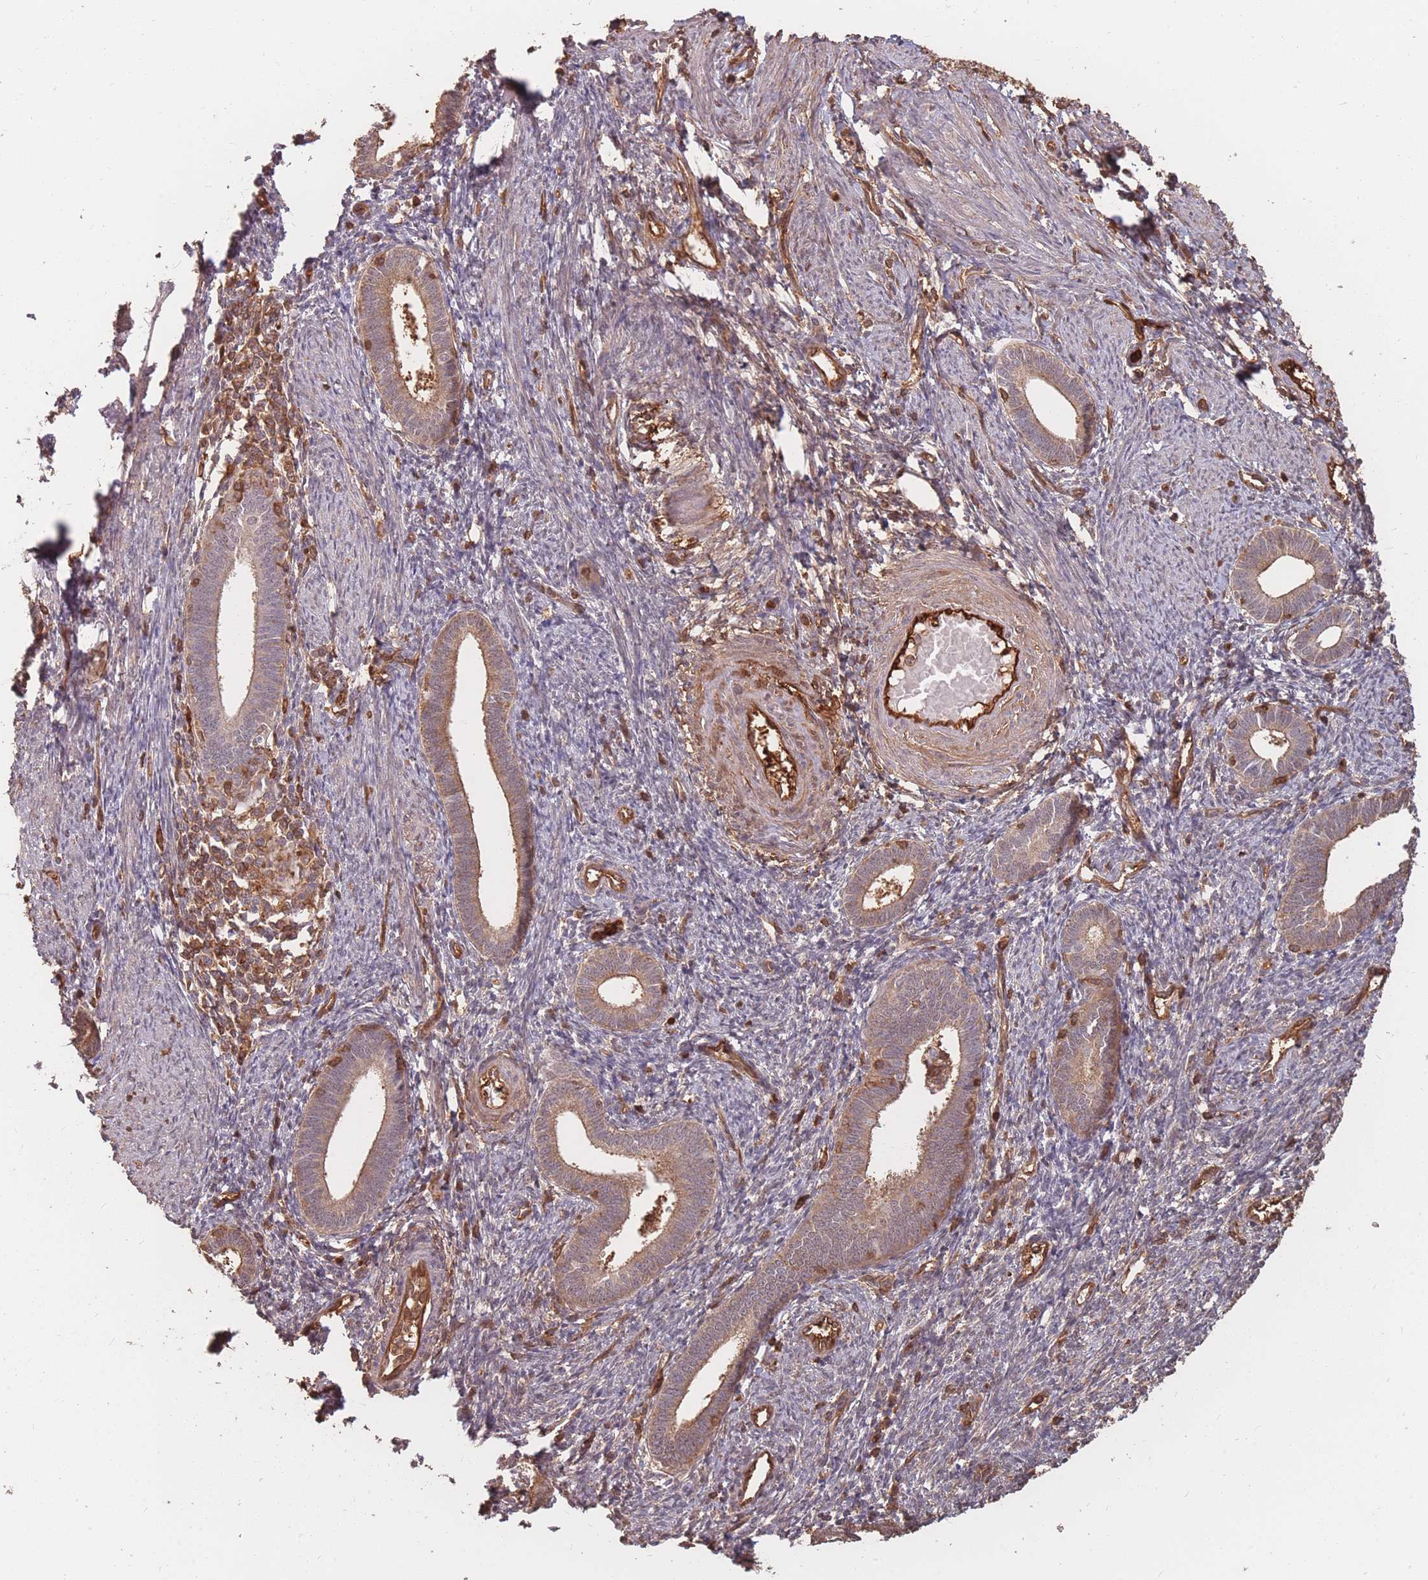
{"staining": {"intensity": "moderate", "quantity": "25%-75%", "location": "cytoplasmic/membranous"}, "tissue": "endometrium", "cell_type": "Cells in endometrial stroma", "image_type": "normal", "snomed": [{"axis": "morphology", "description": "Normal tissue, NOS"}, {"axis": "topography", "description": "Endometrium"}], "caption": "High-power microscopy captured an immunohistochemistry micrograph of unremarkable endometrium, revealing moderate cytoplasmic/membranous staining in approximately 25%-75% of cells in endometrial stroma.", "gene": "PLS3", "patient": {"sex": "female", "age": 41}}